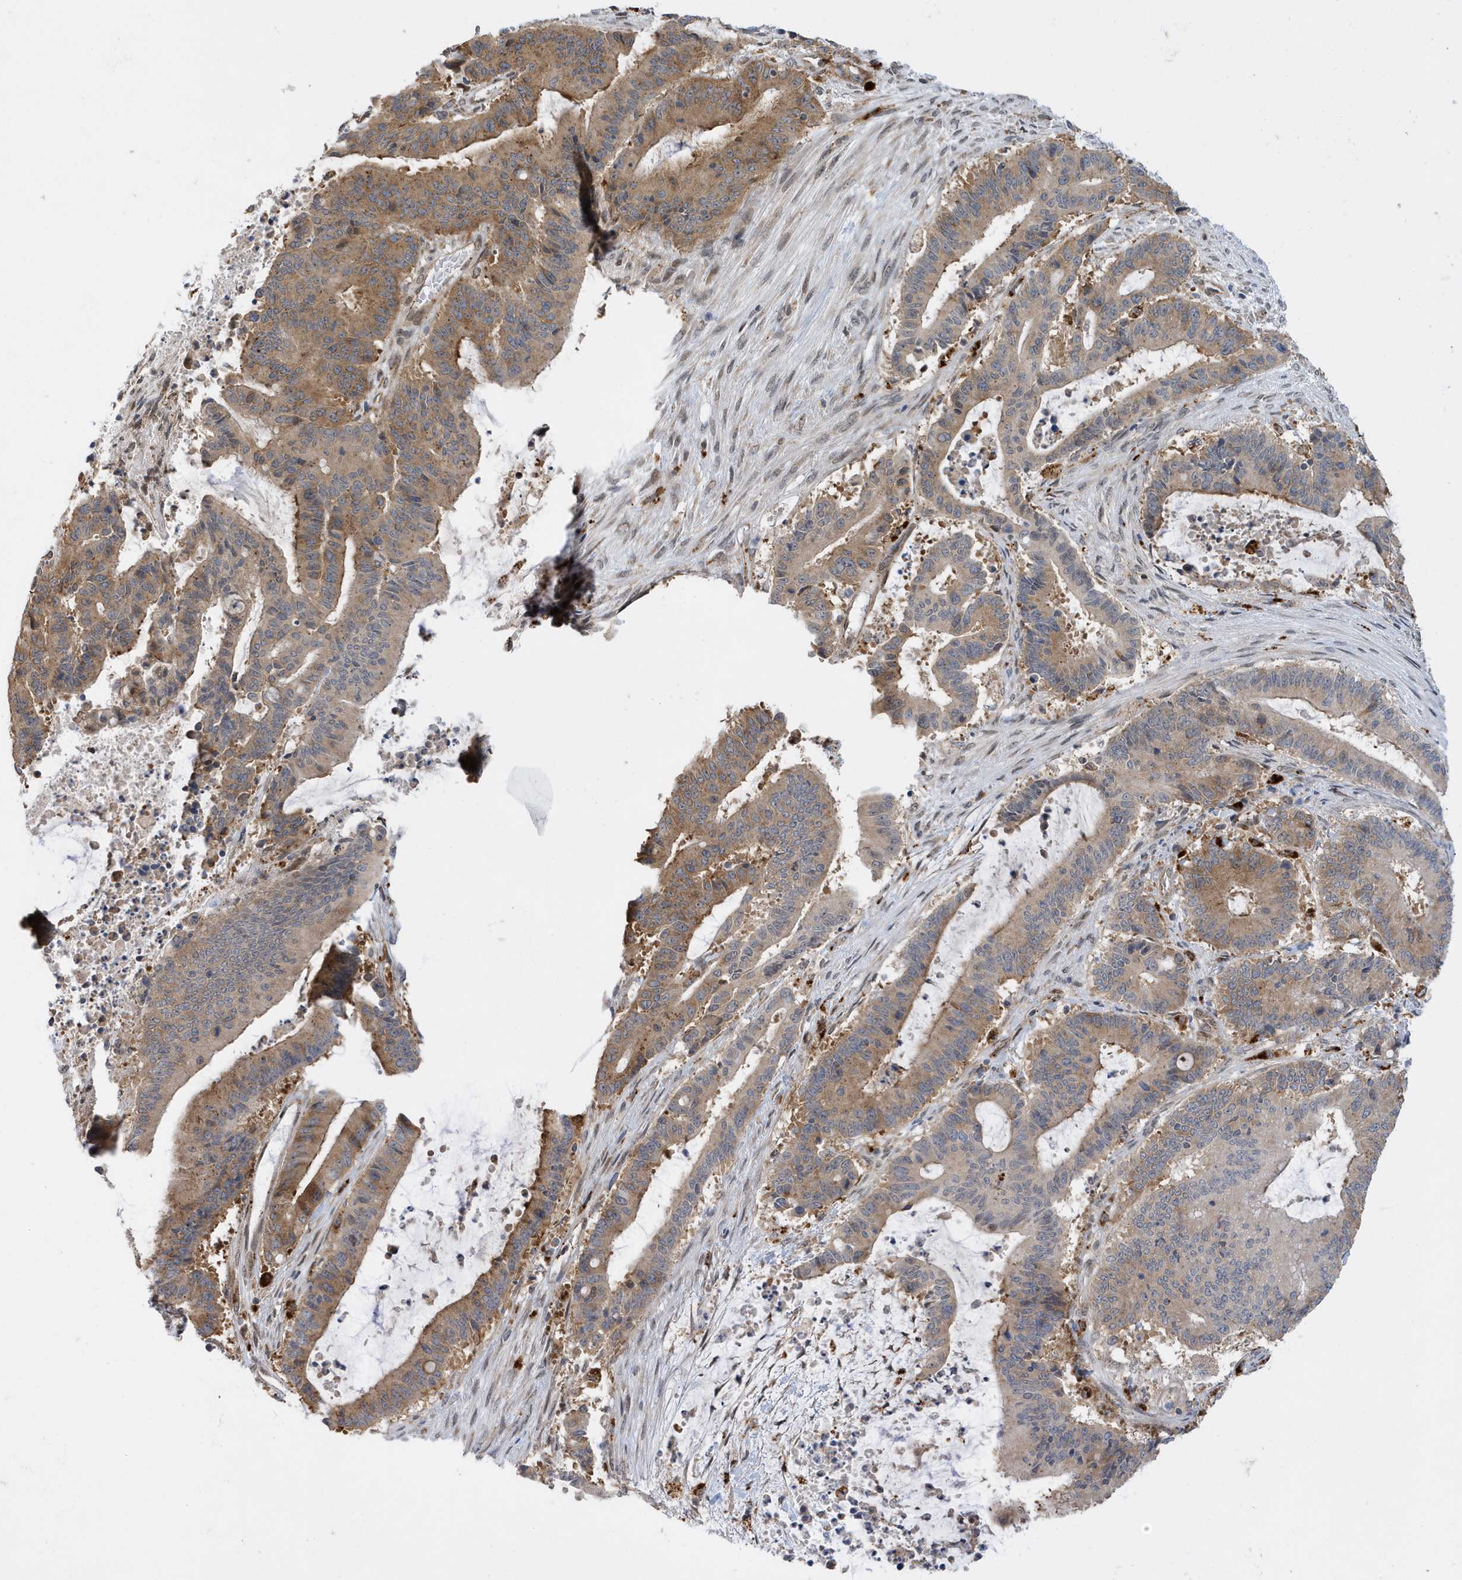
{"staining": {"intensity": "moderate", "quantity": ">75%", "location": "cytoplasmic/membranous"}, "tissue": "liver cancer", "cell_type": "Tumor cells", "image_type": "cancer", "snomed": [{"axis": "morphology", "description": "Normal tissue, NOS"}, {"axis": "morphology", "description": "Cholangiocarcinoma"}, {"axis": "topography", "description": "Liver"}, {"axis": "topography", "description": "Peripheral nerve tissue"}], "caption": "The histopathology image shows staining of cholangiocarcinoma (liver), revealing moderate cytoplasmic/membranous protein staining (brown color) within tumor cells.", "gene": "ZNF507", "patient": {"sex": "female", "age": 73}}